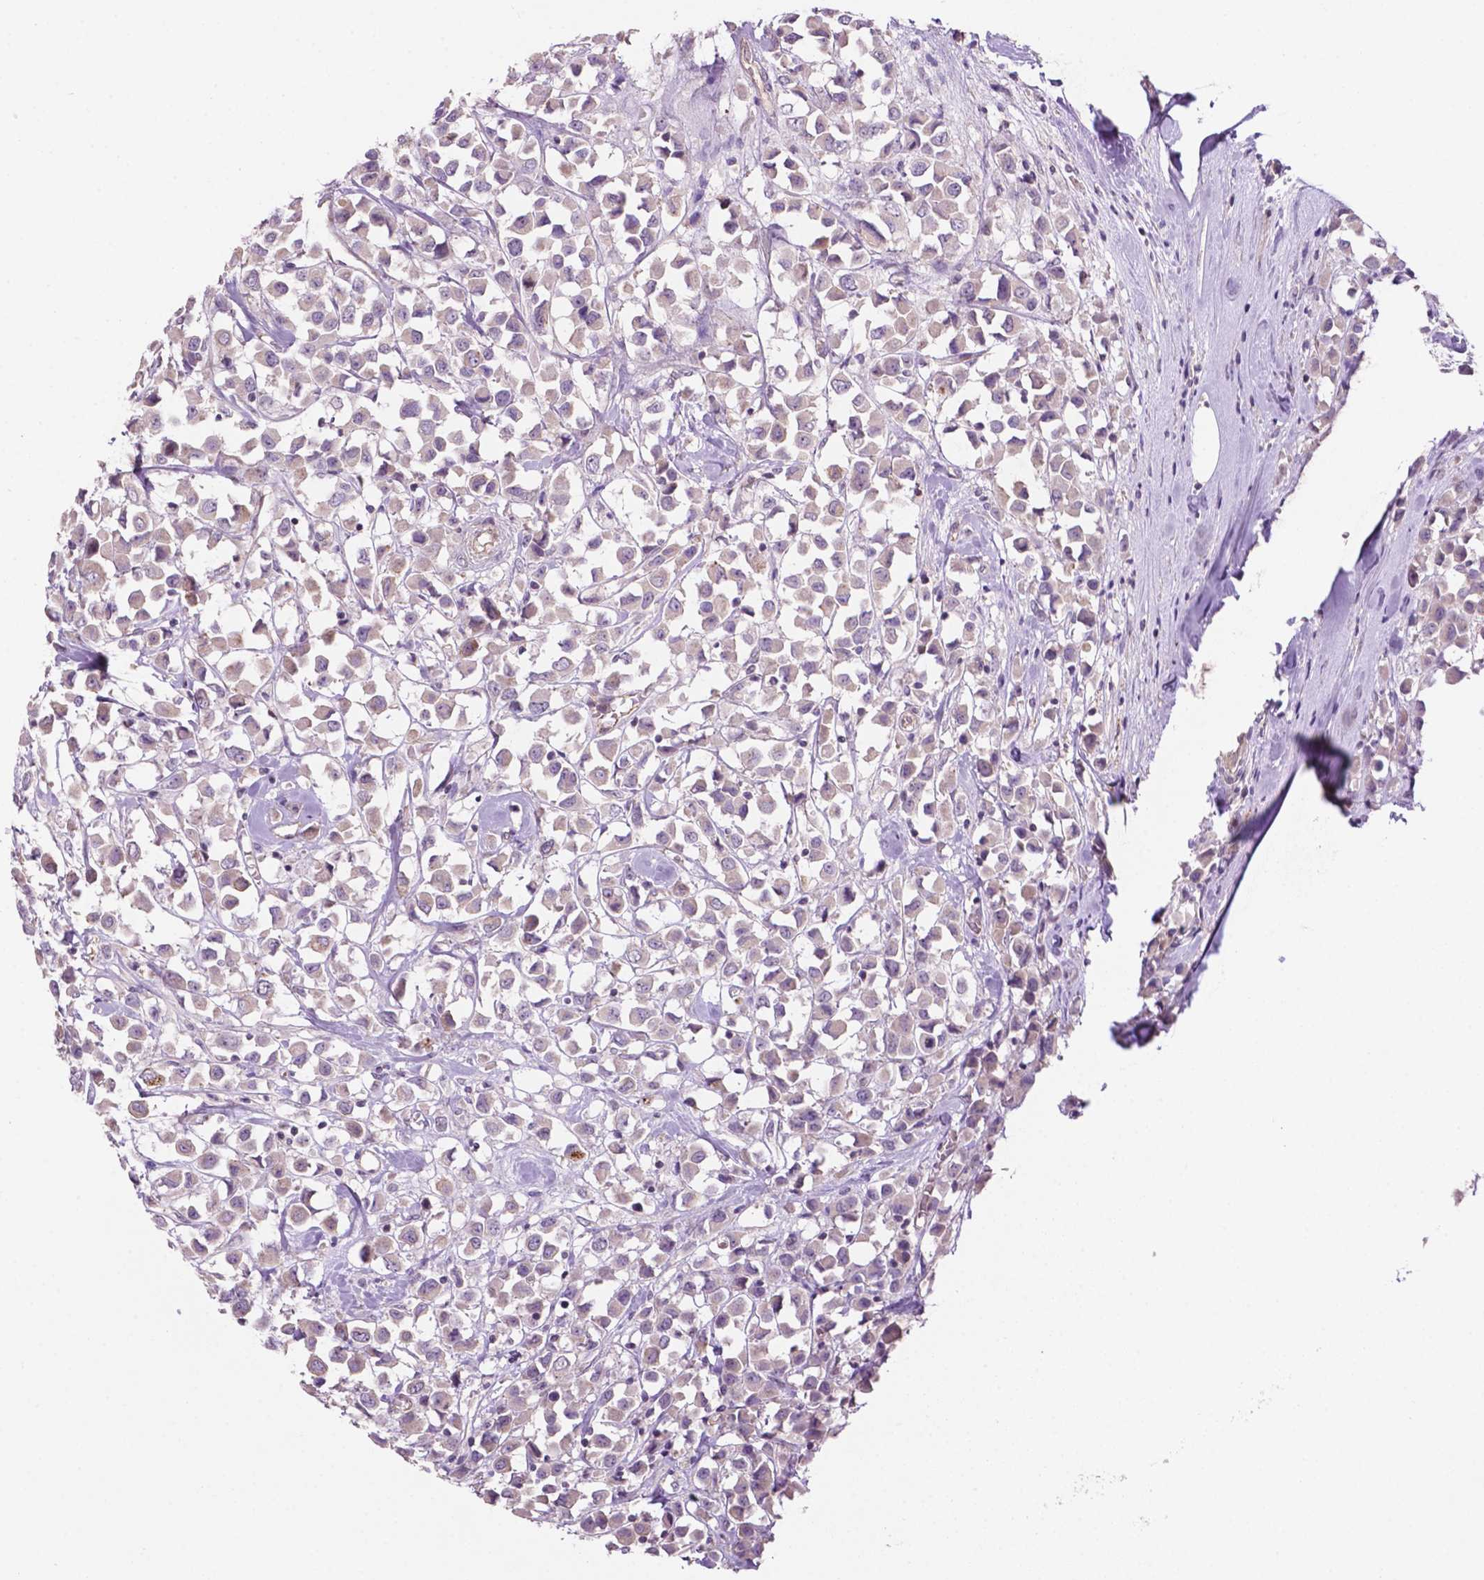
{"staining": {"intensity": "negative", "quantity": "none", "location": "none"}, "tissue": "breast cancer", "cell_type": "Tumor cells", "image_type": "cancer", "snomed": [{"axis": "morphology", "description": "Duct carcinoma"}, {"axis": "topography", "description": "Breast"}], "caption": "Tumor cells show no significant positivity in invasive ductal carcinoma (breast). The staining was performed using DAB to visualize the protein expression in brown, while the nuclei were stained in blue with hematoxylin (Magnification: 20x).", "gene": "ARL5C", "patient": {"sex": "female", "age": 61}}